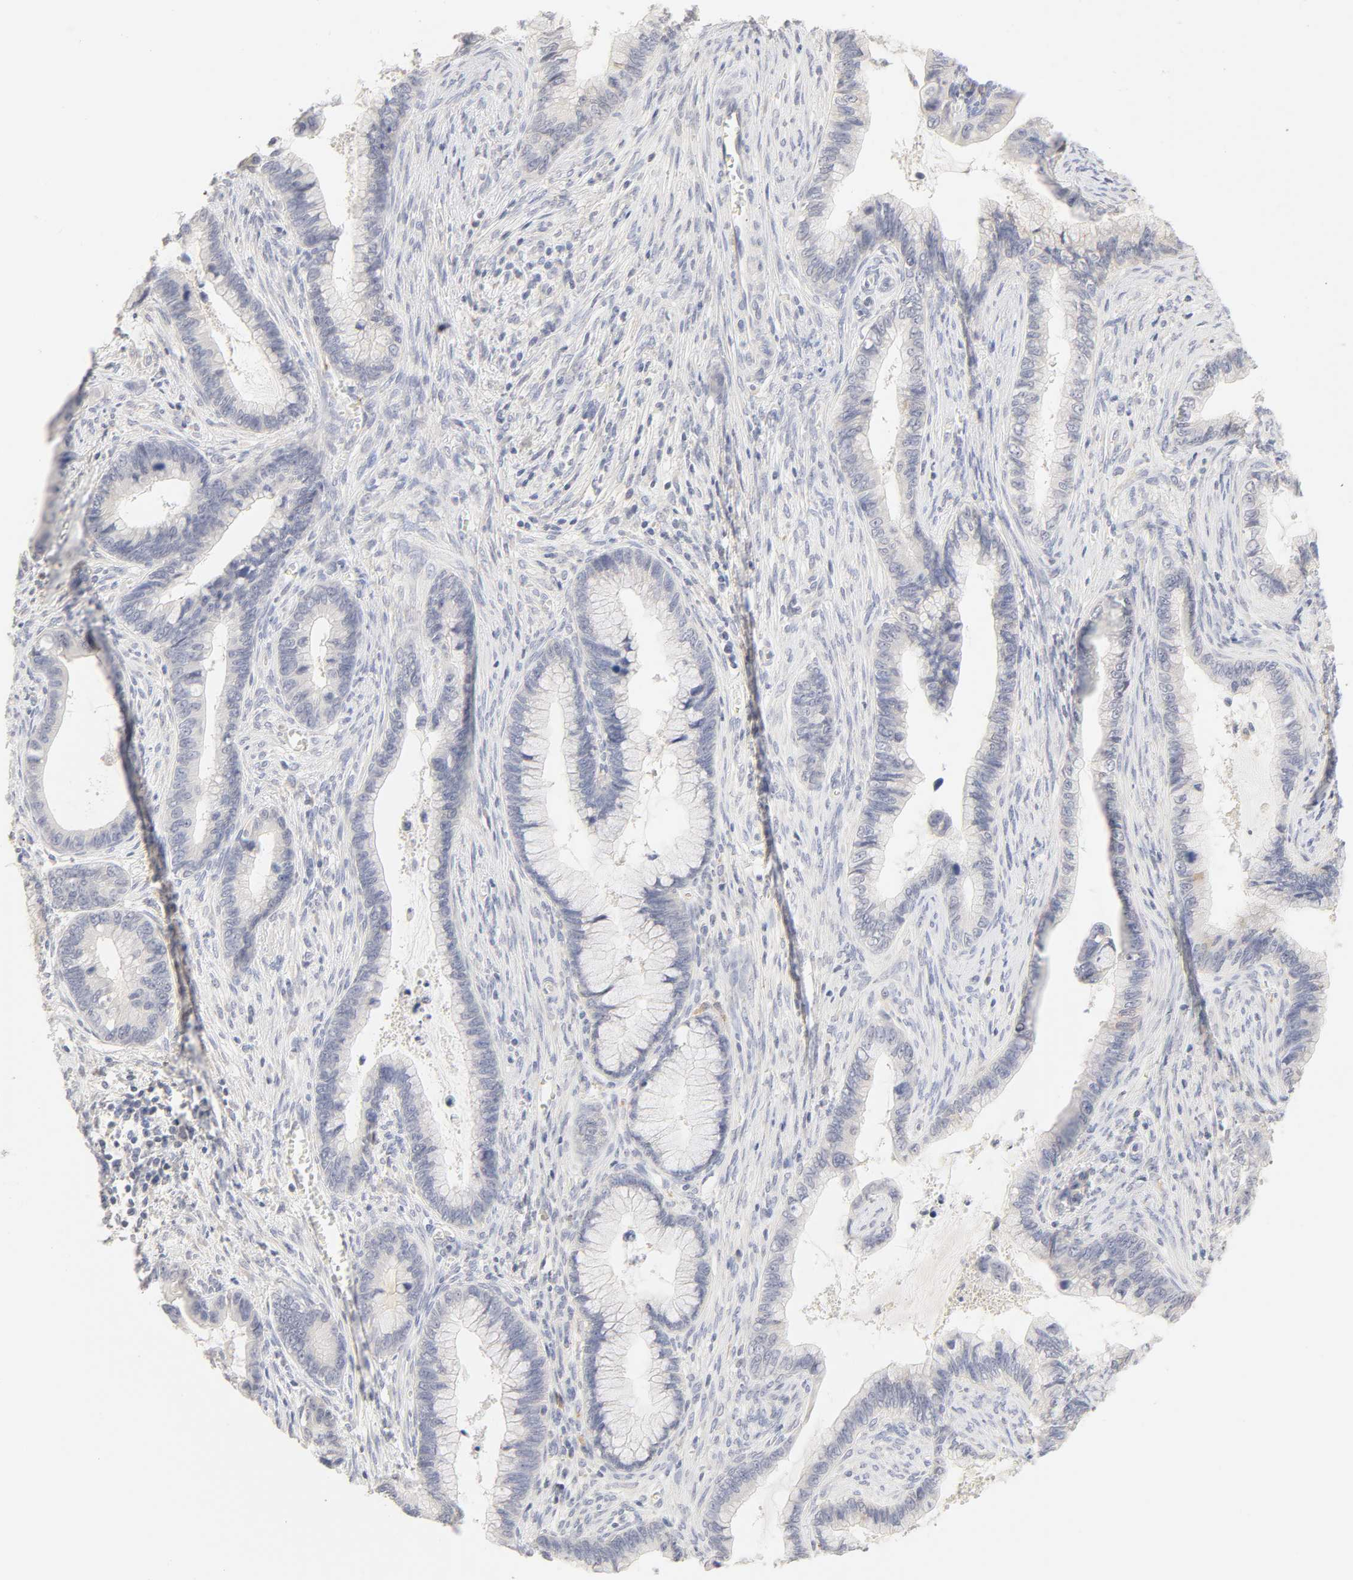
{"staining": {"intensity": "negative", "quantity": "none", "location": "none"}, "tissue": "cervical cancer", "cell_type": "Tumor cells", "image_type": "cancer", "snomed": [{"axis": "morphology", "description": "Adenocarcinoma, NOS"}, {"axis": "topography", "description": "Cervix"}], "caption": "Cervical cancer (adenocarcinoma) stained for a protein using immunohistochemistry shows no positivity tumor cells.", "gene": "CYP4B1", "patient": {"sex": "female", "age": 44}}